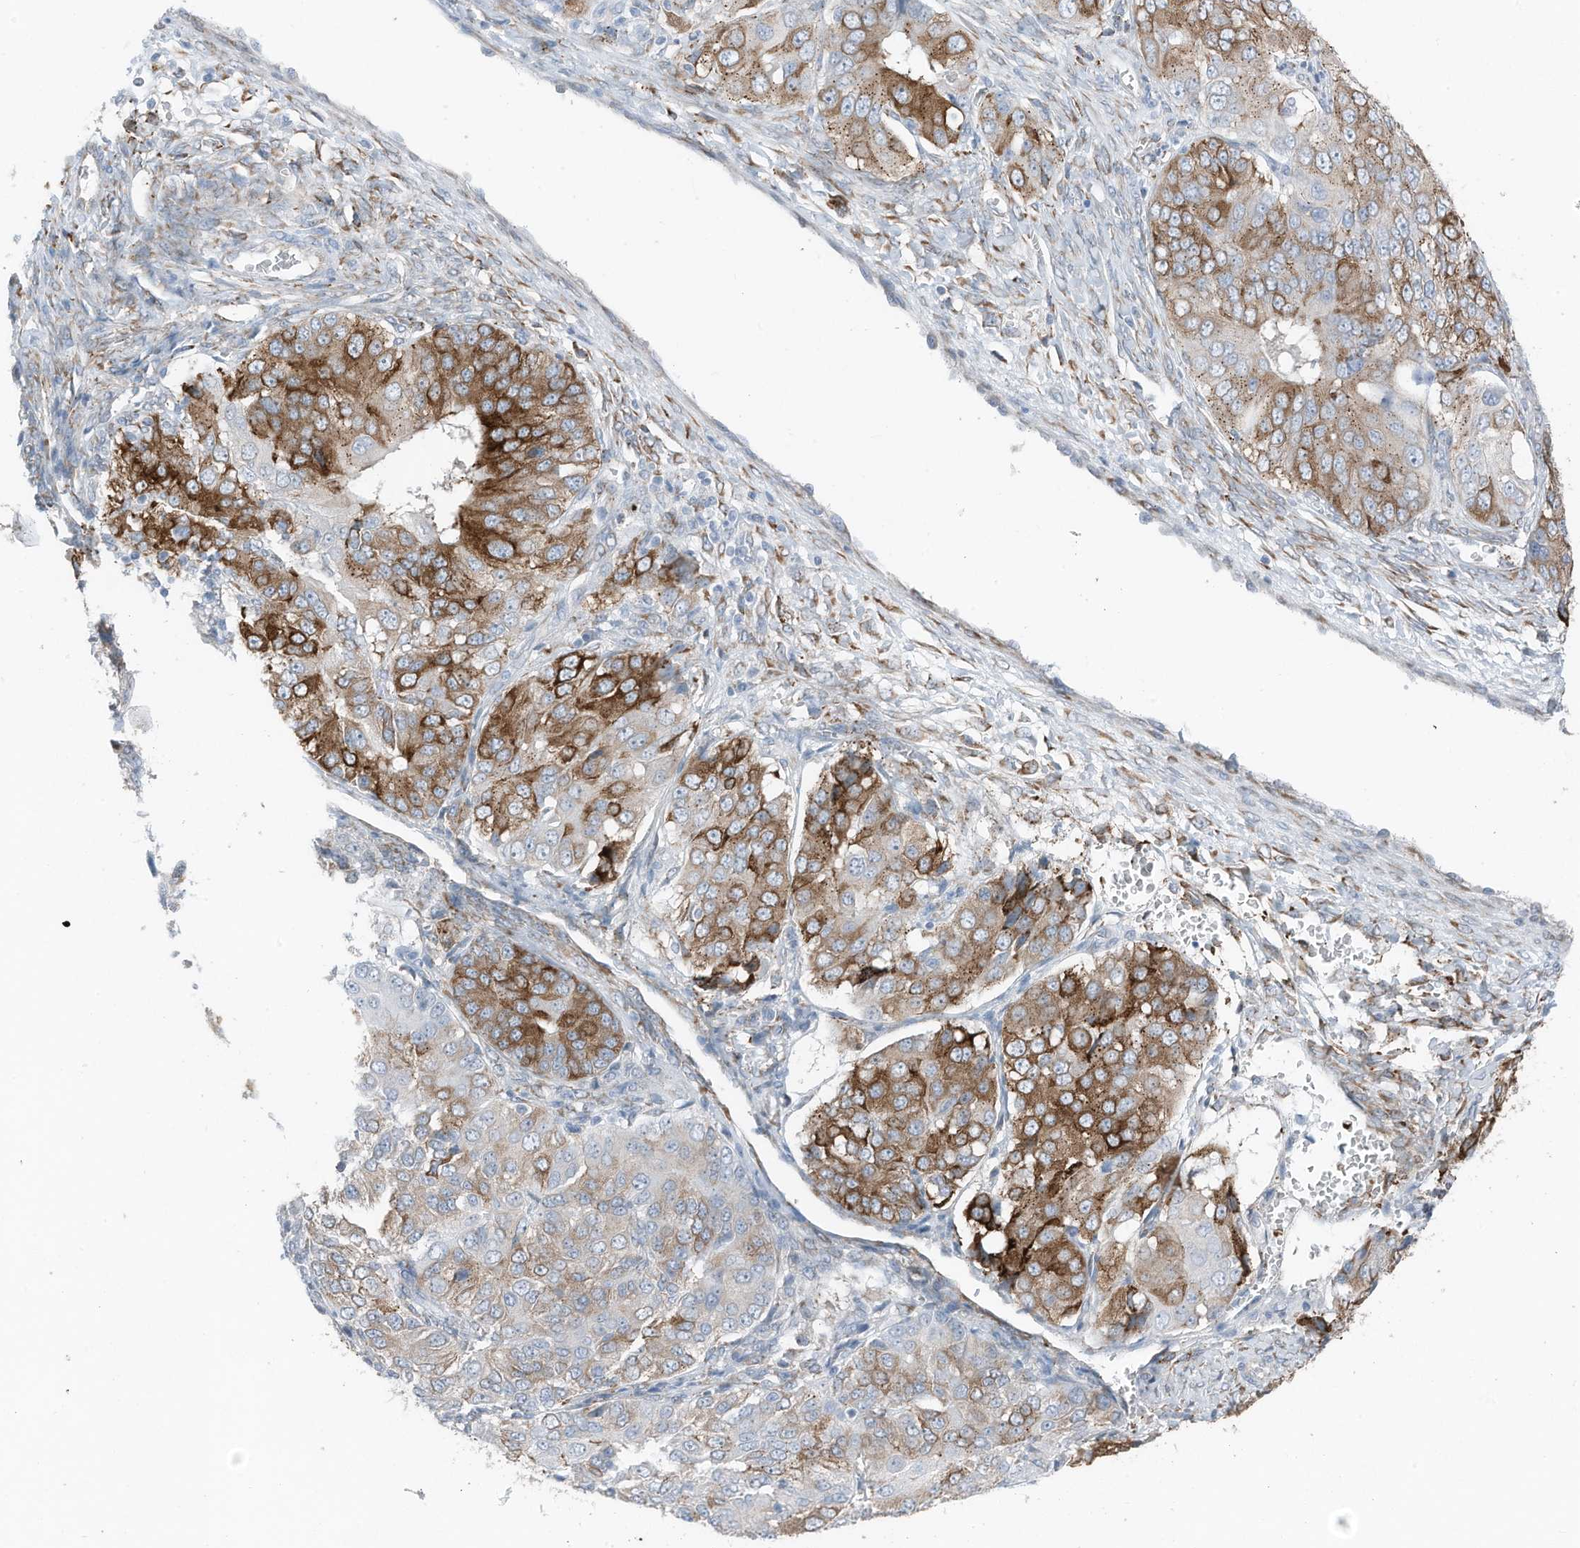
{"staining": {"intensity": "moderate", "quantity": ">75%", "location": "cytoplasmic/membranous"}, "tissue": "ovarian cancer", "cell_type": "Tumor cells", "image_type": "cancer", "snomed": [{"axis": "morphology", "description": "Carcinoma, endometroid"}, {"axis": "topography", "description": "Ovary"}], "caption": "Immunohistochemical staining of ovarian endometroid carcinoma exhibits moderate cytoplasmic/membranous protein positivity in approximately >75% of tumor cells. (Brightfield microscopy of DAB IHC at high magnification).", "gene": "ARHGEF33", "patient": {"sex": "female", "age": 51}}